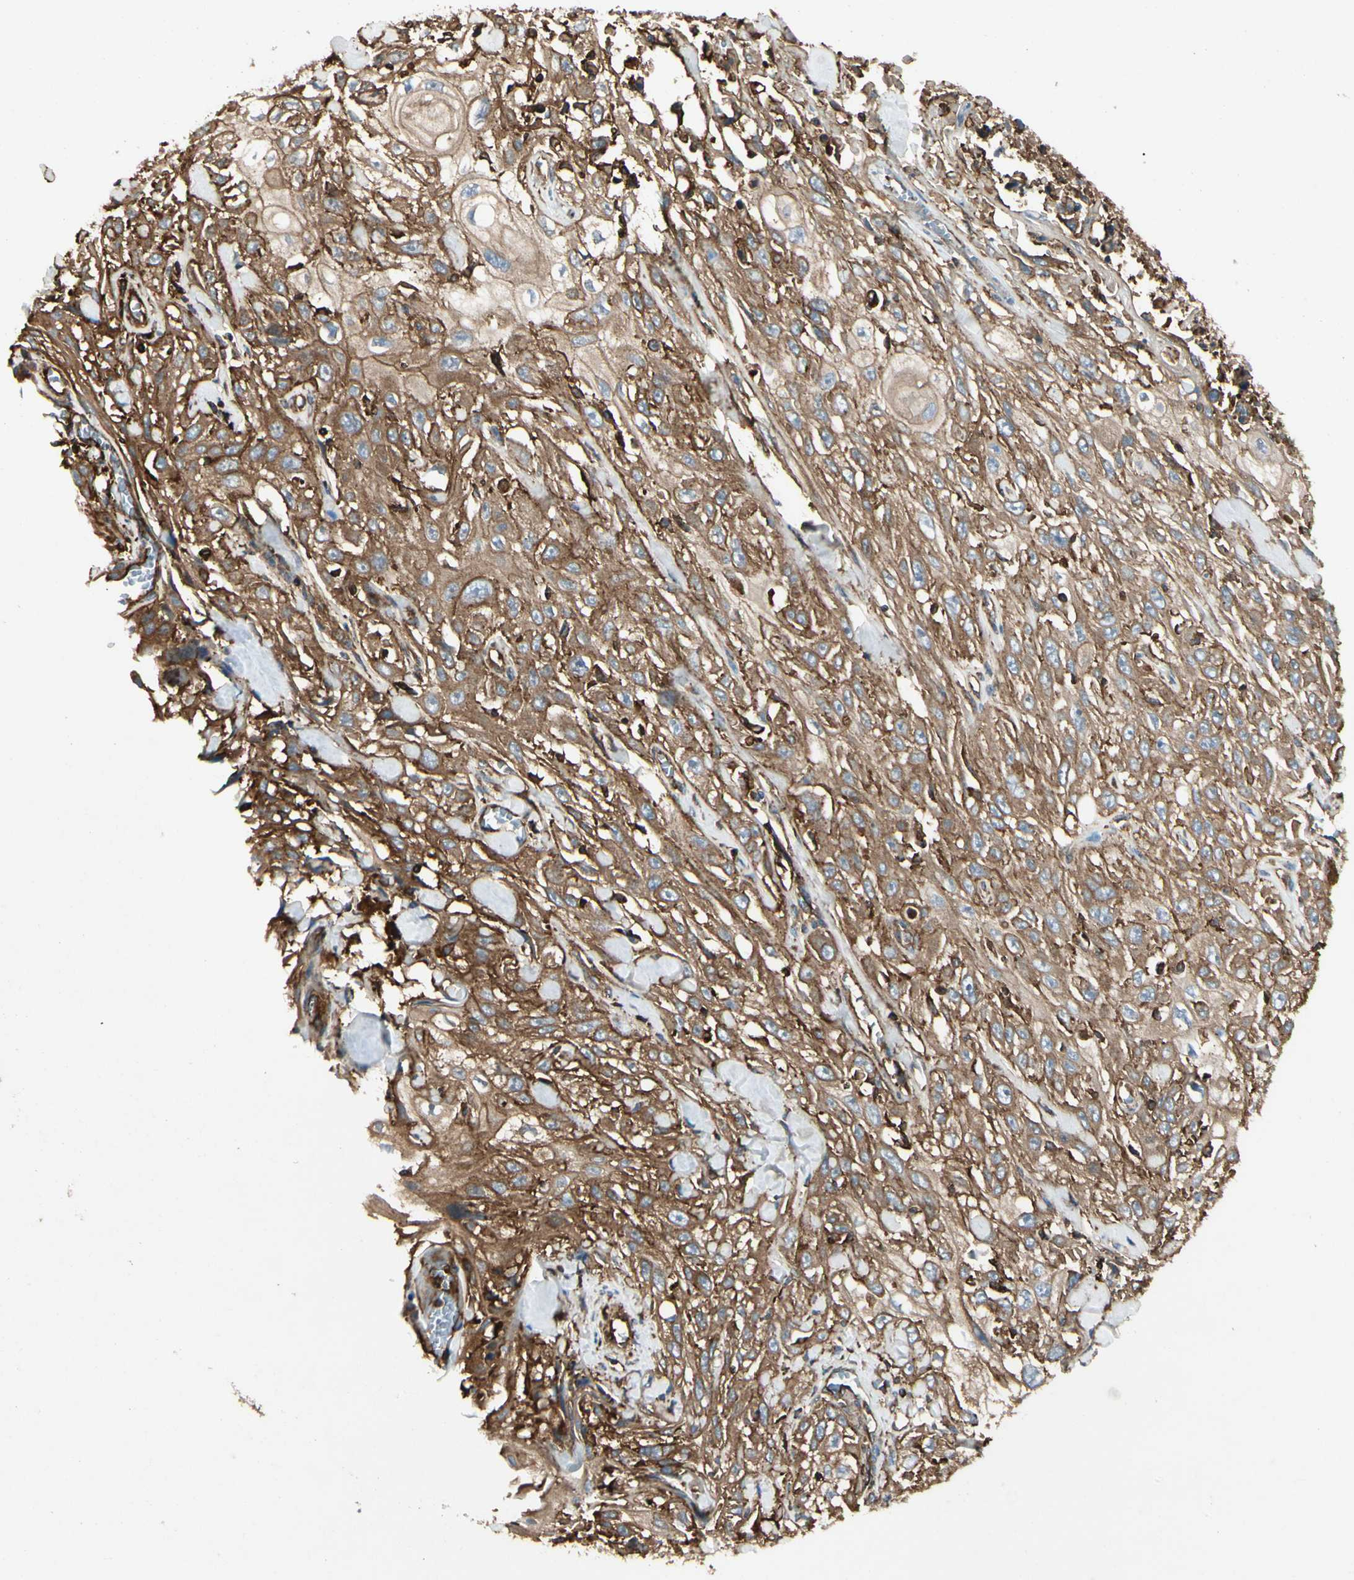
{"staining": {"intensity": "moderate", "quantity": ">75%", "location": "cytoplasmic/membranous"}, "tissue": "skin cancer", "cell_type": "Tumor cells", "image_type": "cancer", "snomed": [{"axis": "morphology", "description": "Squamous cell carcinoma, NOS"}, {"axis": "morphology", "description": "Squamous cell carcinoma, metastatic, NOS"}, {"axis": "topography", "description": "Skin"}, {"axis": "topography", "description": "Lymph node"}], "caption": "Protein analysis of skin cancer tissue shows moderate cytoplasmic/membranous expression in about >75% of tumor cells. The protein is shown in brown color, while the nuclei are stained blue.", "gene": "ARPC2", "patient": {"sex": "male", "age": 75}}